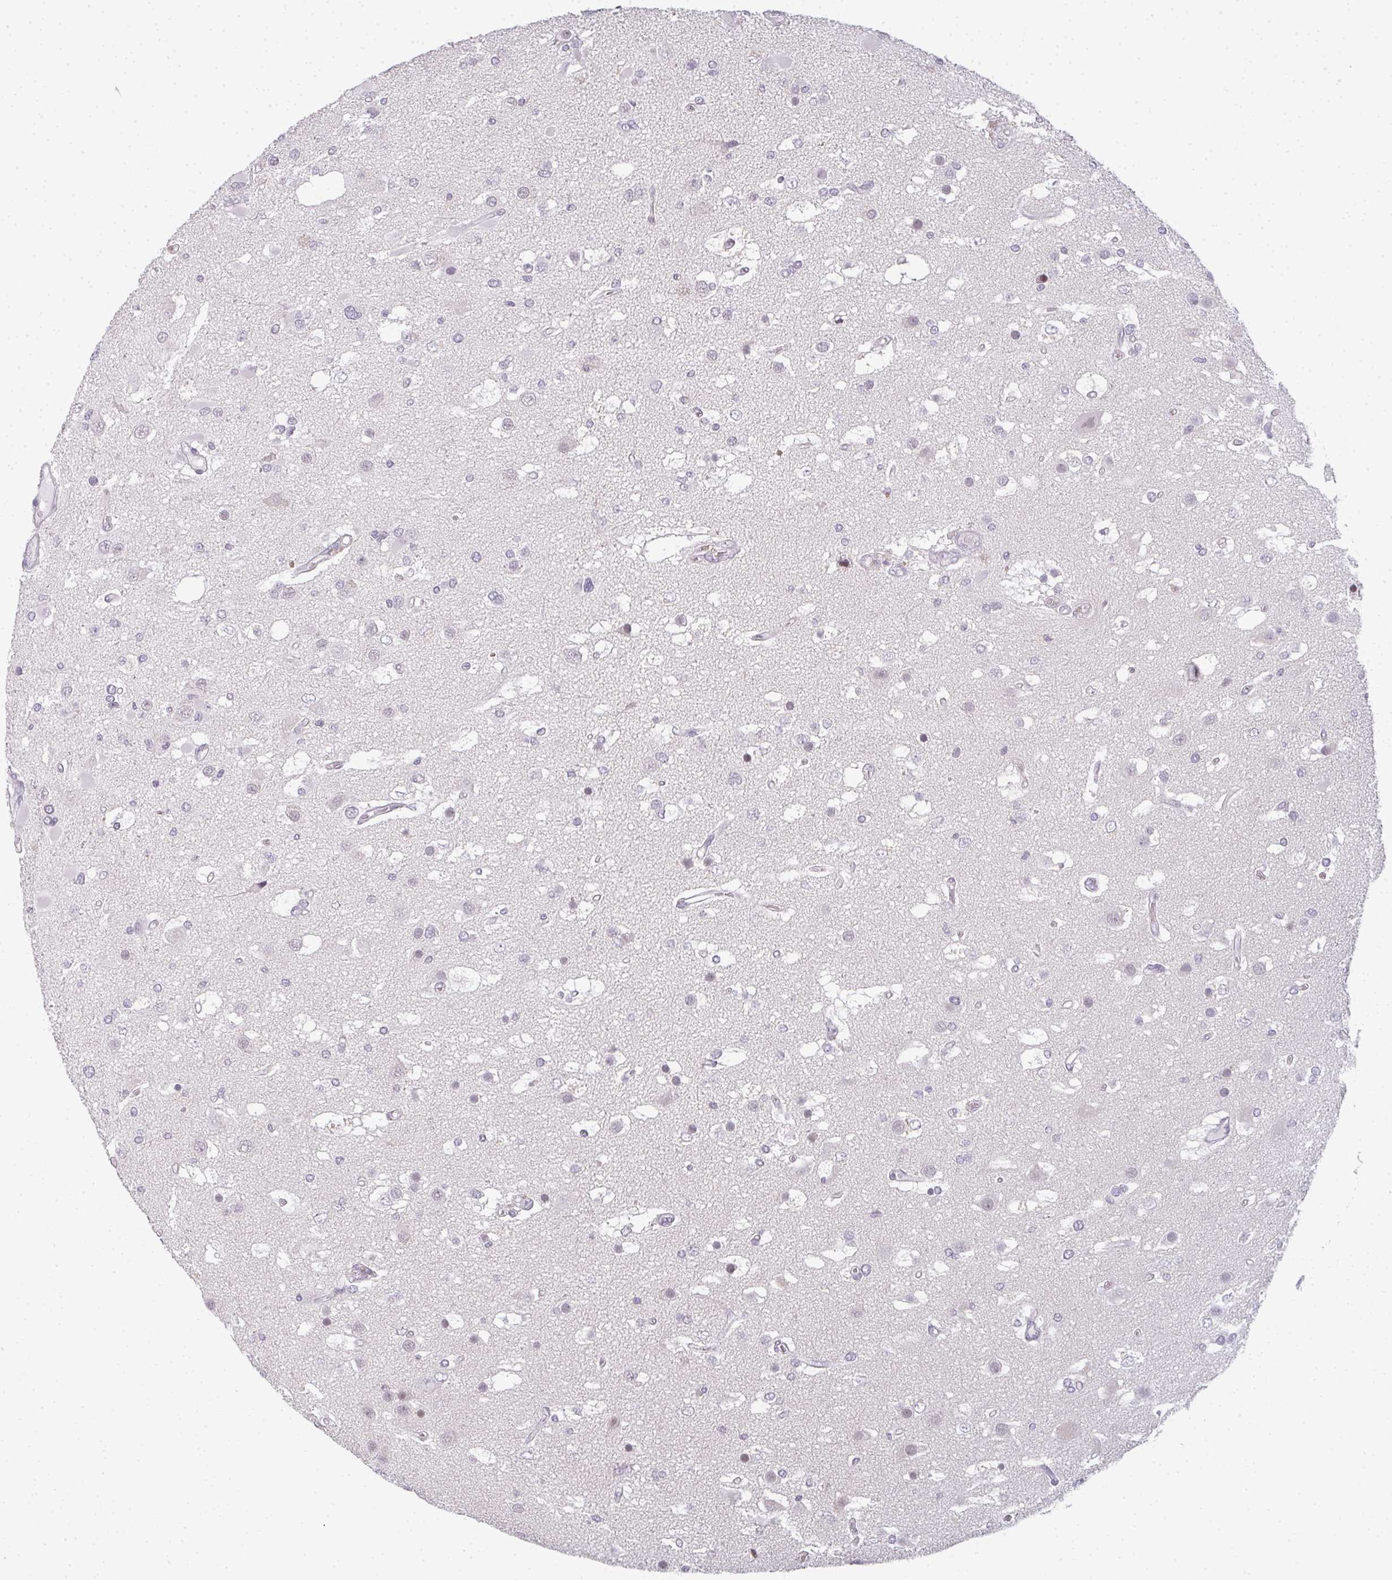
{"staining": {"intensity": "negative", "quantity": "none", "location": "none"}, "tissue": "glioma", "cell_type": "Tumor cells", "image_type": "cancer", "snomed": [{"axis": "morphology", "description": "Glioma, malignant, High grade"}, {"axis": "topography", "description": "Brain"}], "caption": "Human glioma stained for a protein using immunohistochemistry exhibits no positivity in tumor cells.", "gene": "RBBP6", "patient": {"sex": "male", "age": 53}}